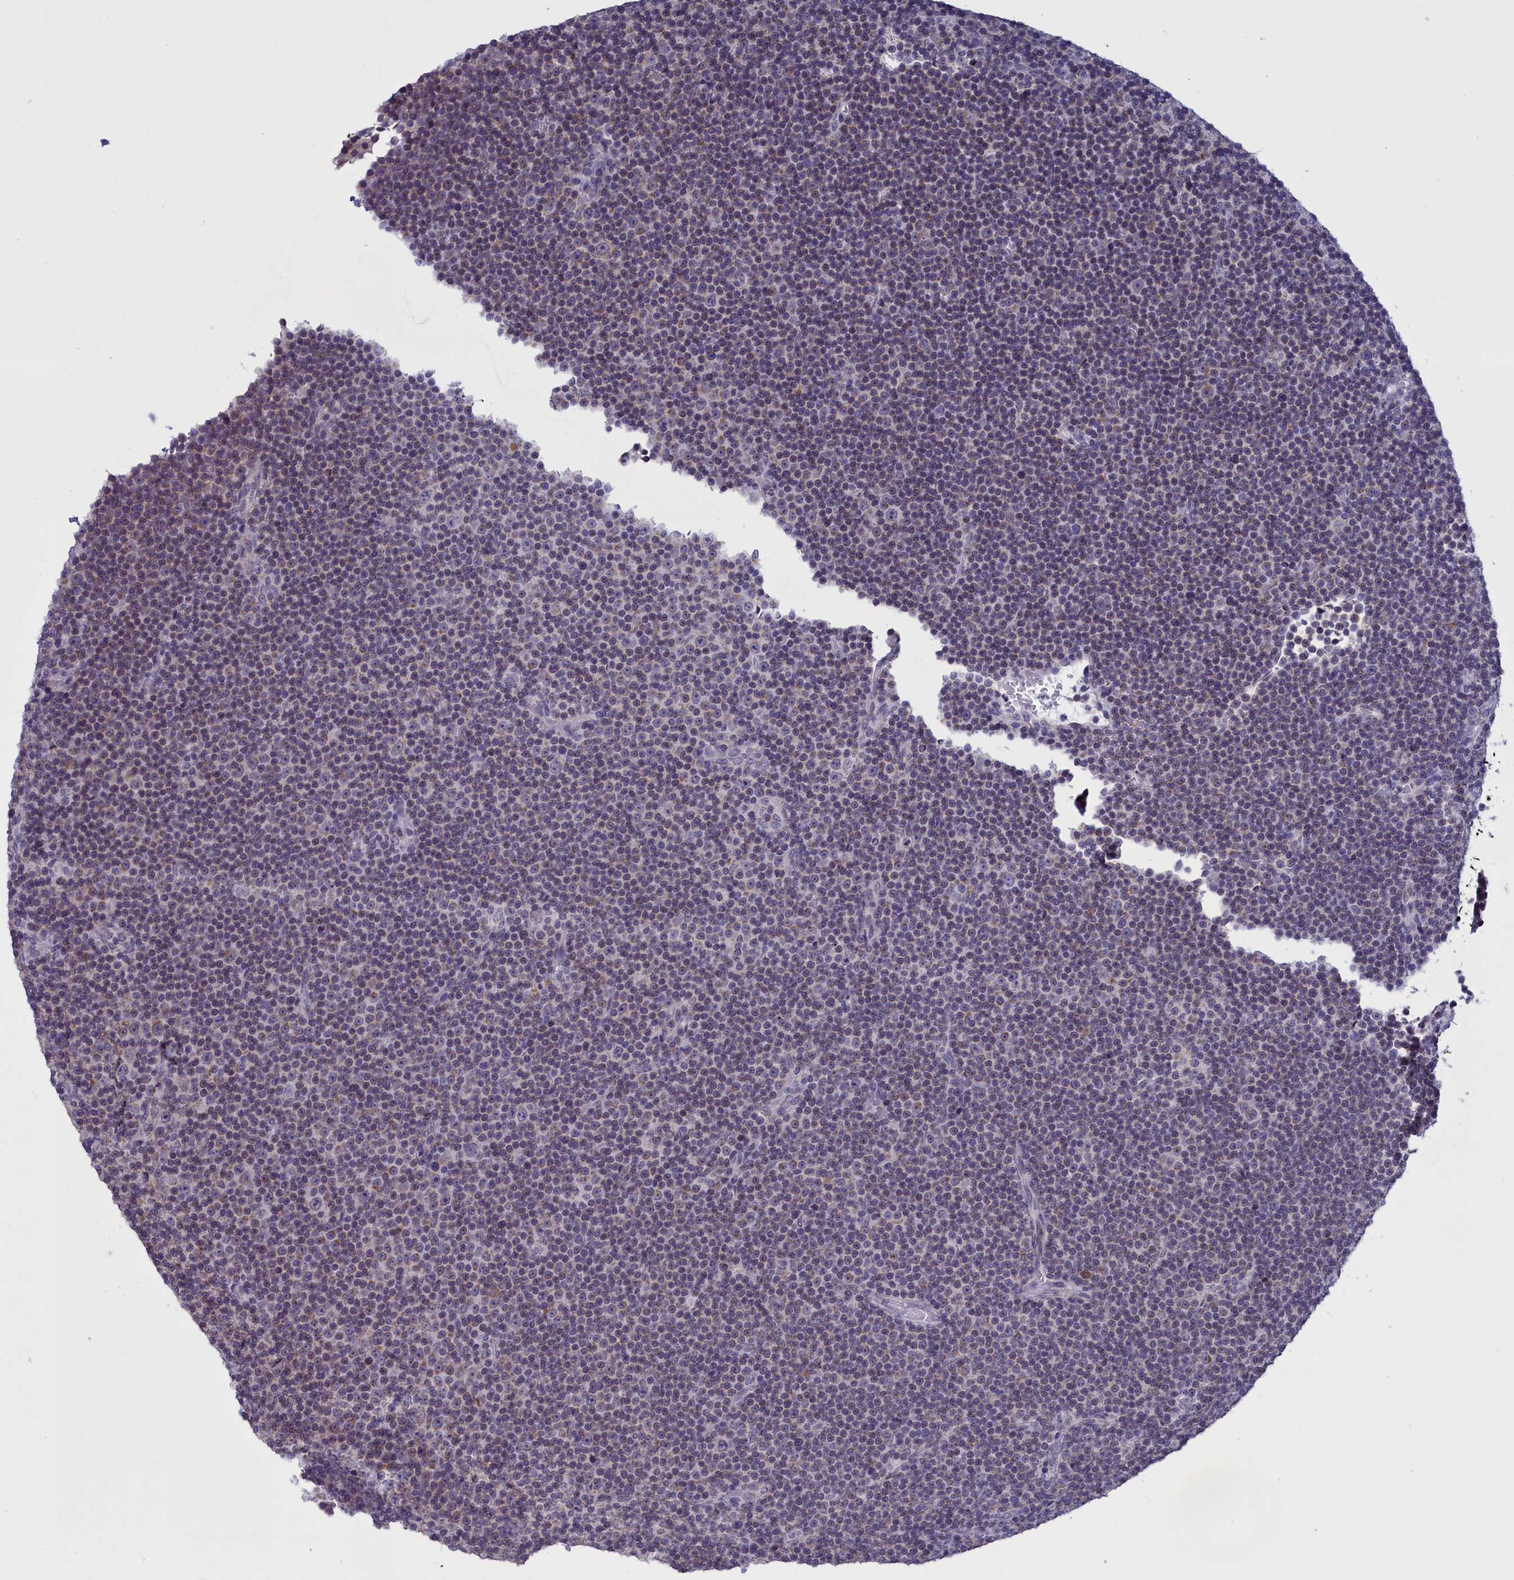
{"staining": {"intensity": "weak", "quantity": "<25%", "location": "cytoplasmic/membranous"}, "tissue": "lymphoma", "cell_type": "Tumor cells", "image_type": "cancer", "snomed": [{"axis": "morphology", "description": "Malignant lymphoma, non-Hodgkin's type, Low grade"}, {"axis": "topography", "description": "Lymph node"}], "caption": "Tumor cells are negative for brown protein staining in lymphoma. (DAB (3,3'-diaminobenzidine) IHC visualized using brightfield microscopy, high magnification).", "gene": "PARS2", "patient": {"sex": "female", "age": 67}}